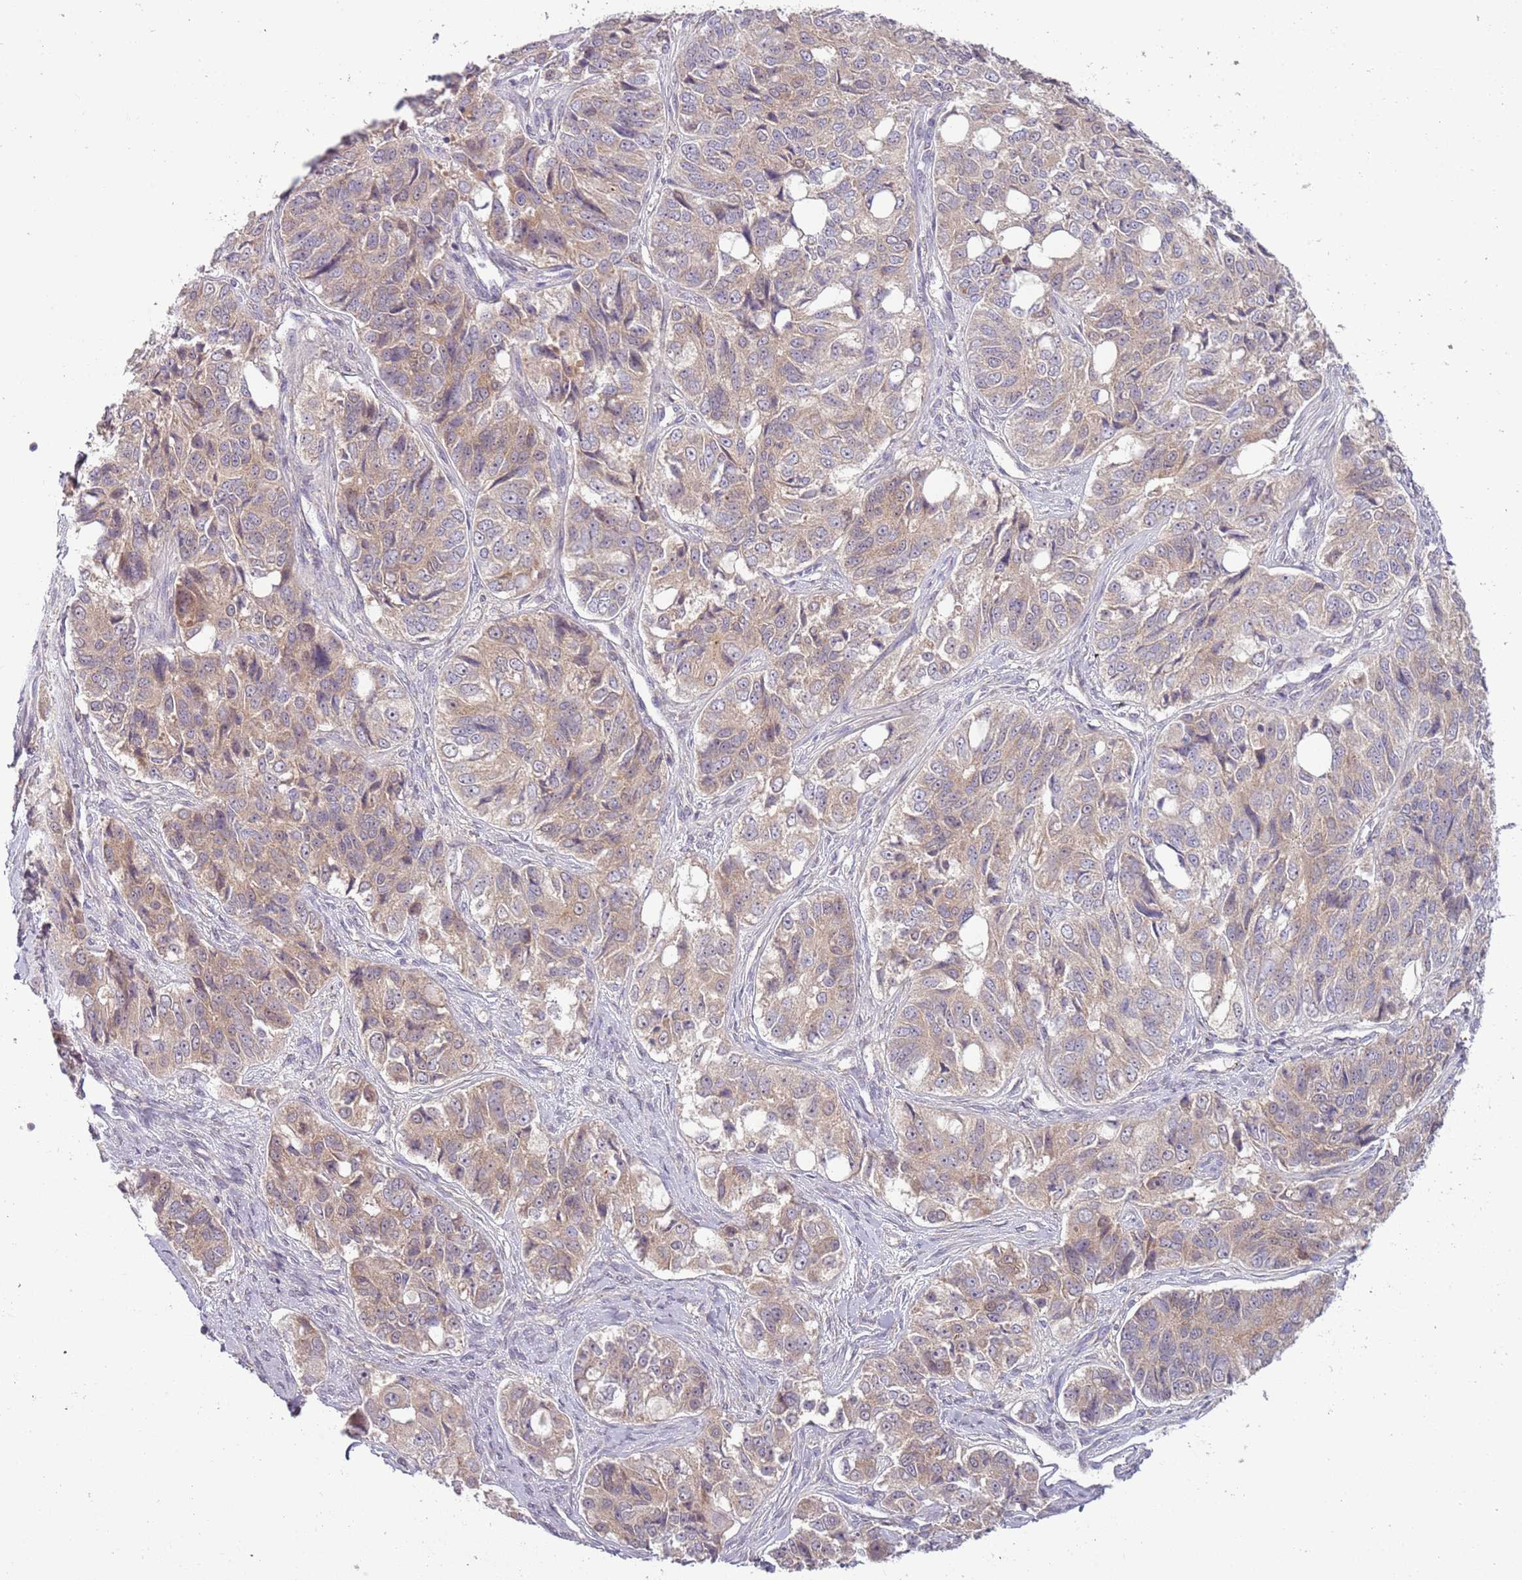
{"staining": {"intensity": "weak", "quantity": "25%-75%", "location": "cytoplasmic/membranous"}, "tissue": "ovarian cancer", "cell_type": "Tumor cells", "image_type": "cancer", "snomed": [{"axis": "morphology", "description": "Carcinoma, endometroid"}, {"axis": "topography", "description": "Ovary"}], "caption": "A high-resolution photomicrograph shows immunohistochemistry (IHC) staining of ovarian endometroid carcinoma, which demonstrates weak cytoplasmic/membranous positivity in approximately 25%-75% of tumor cells.", "gene": "DTD2", "patient": {"sex": "female", "age": 51}}